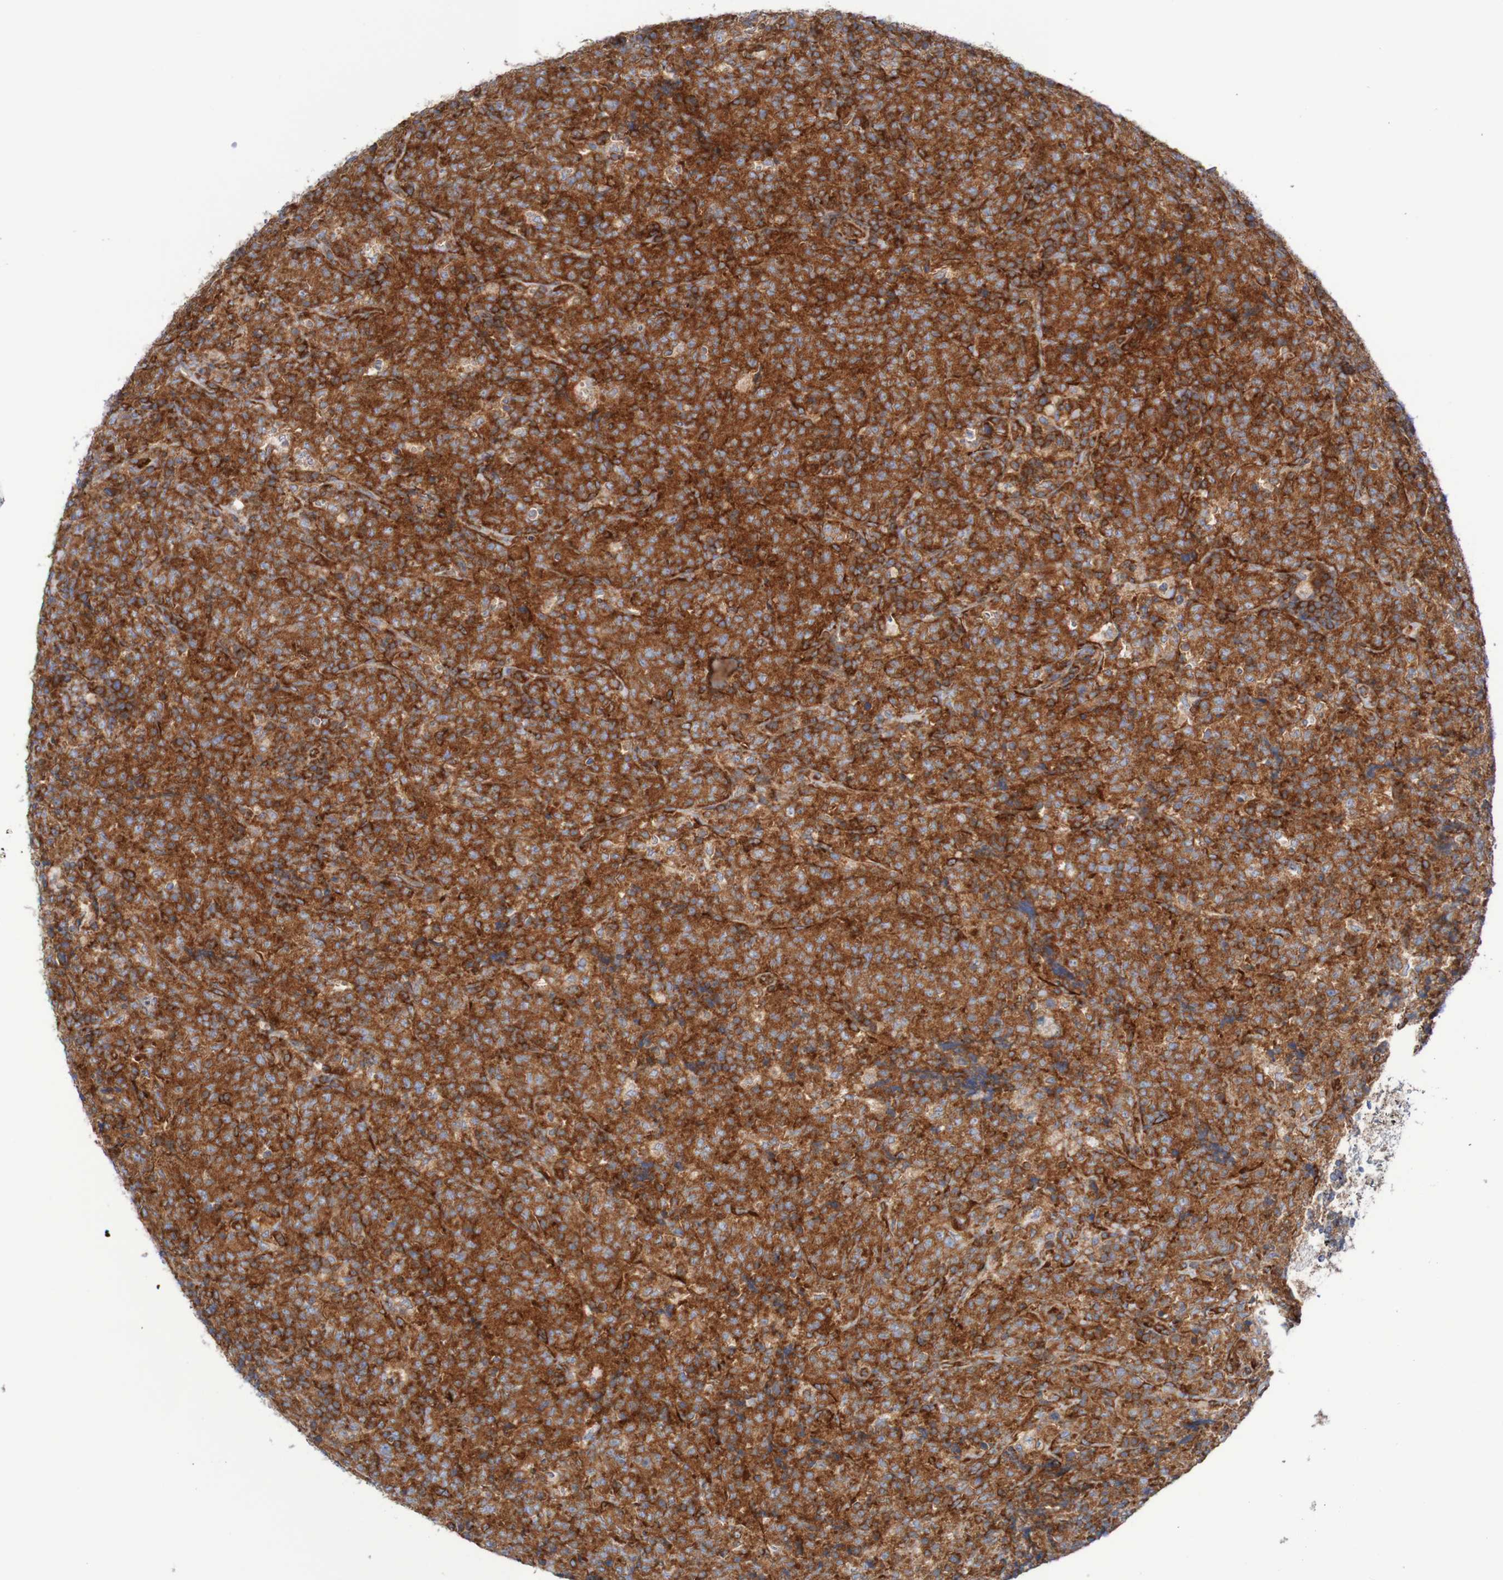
{"staining": {"intensity": "strong", "quantity": ">75%", "location": "cytoplasmic/membranous"}, "tissue": "lymphoma", "cell_type": "Tumor cells", "image_type": "cancer", "snomed": [{"axis": "morphology", "description": "Malignant lymphoma, non-Hodgkin's type, High grade"}, {"axis": "topography", "description": "Tonsil"}], "caption": "Lymphoma stained for a protein displays strong cytoplasmic/membranous positivity in tumor cells. (Brightfield microscopy of DAB IHC at high magnification).", "gene": "FXR2", "patient": {"sex": "female", "age": 36}}